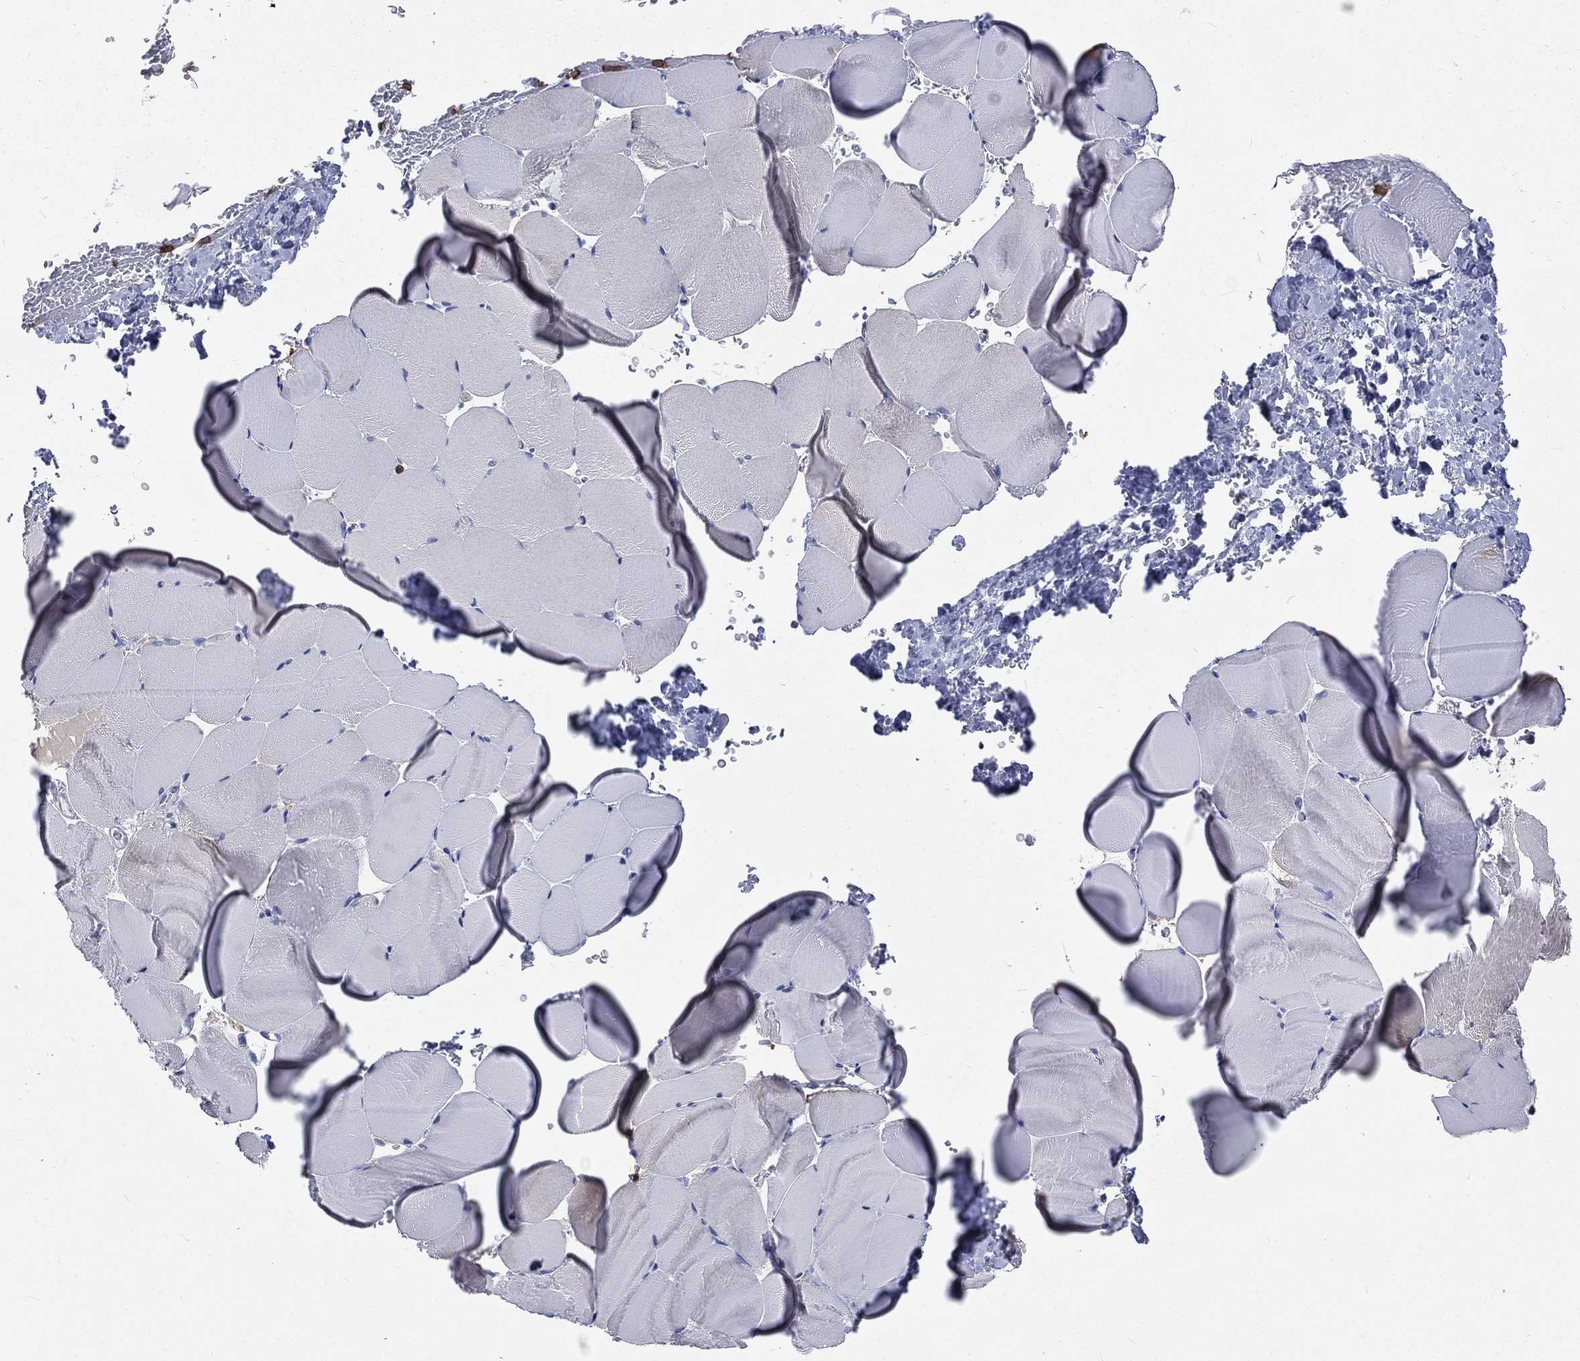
{"staining": {"intensity": "negative", "quantity": "none", "location": "none"}, "tissue": "skeletal muscle", "cell_type": "Myocytes", "image_type": "normal", "snomed": [{"axis": "morphology", "description": "Normal tissue, NOS"}, {"axis": "topography", "description": "Skeletal muscle"}], "caption": "Protein analysis of benign skeletal muscle demonstrates no significant expression in myocytes. (Immunohistochemistry, brightfield microscopy, high magnification).", "gene": "BASP1", "patient": {"sex": "female", "age": 37}}